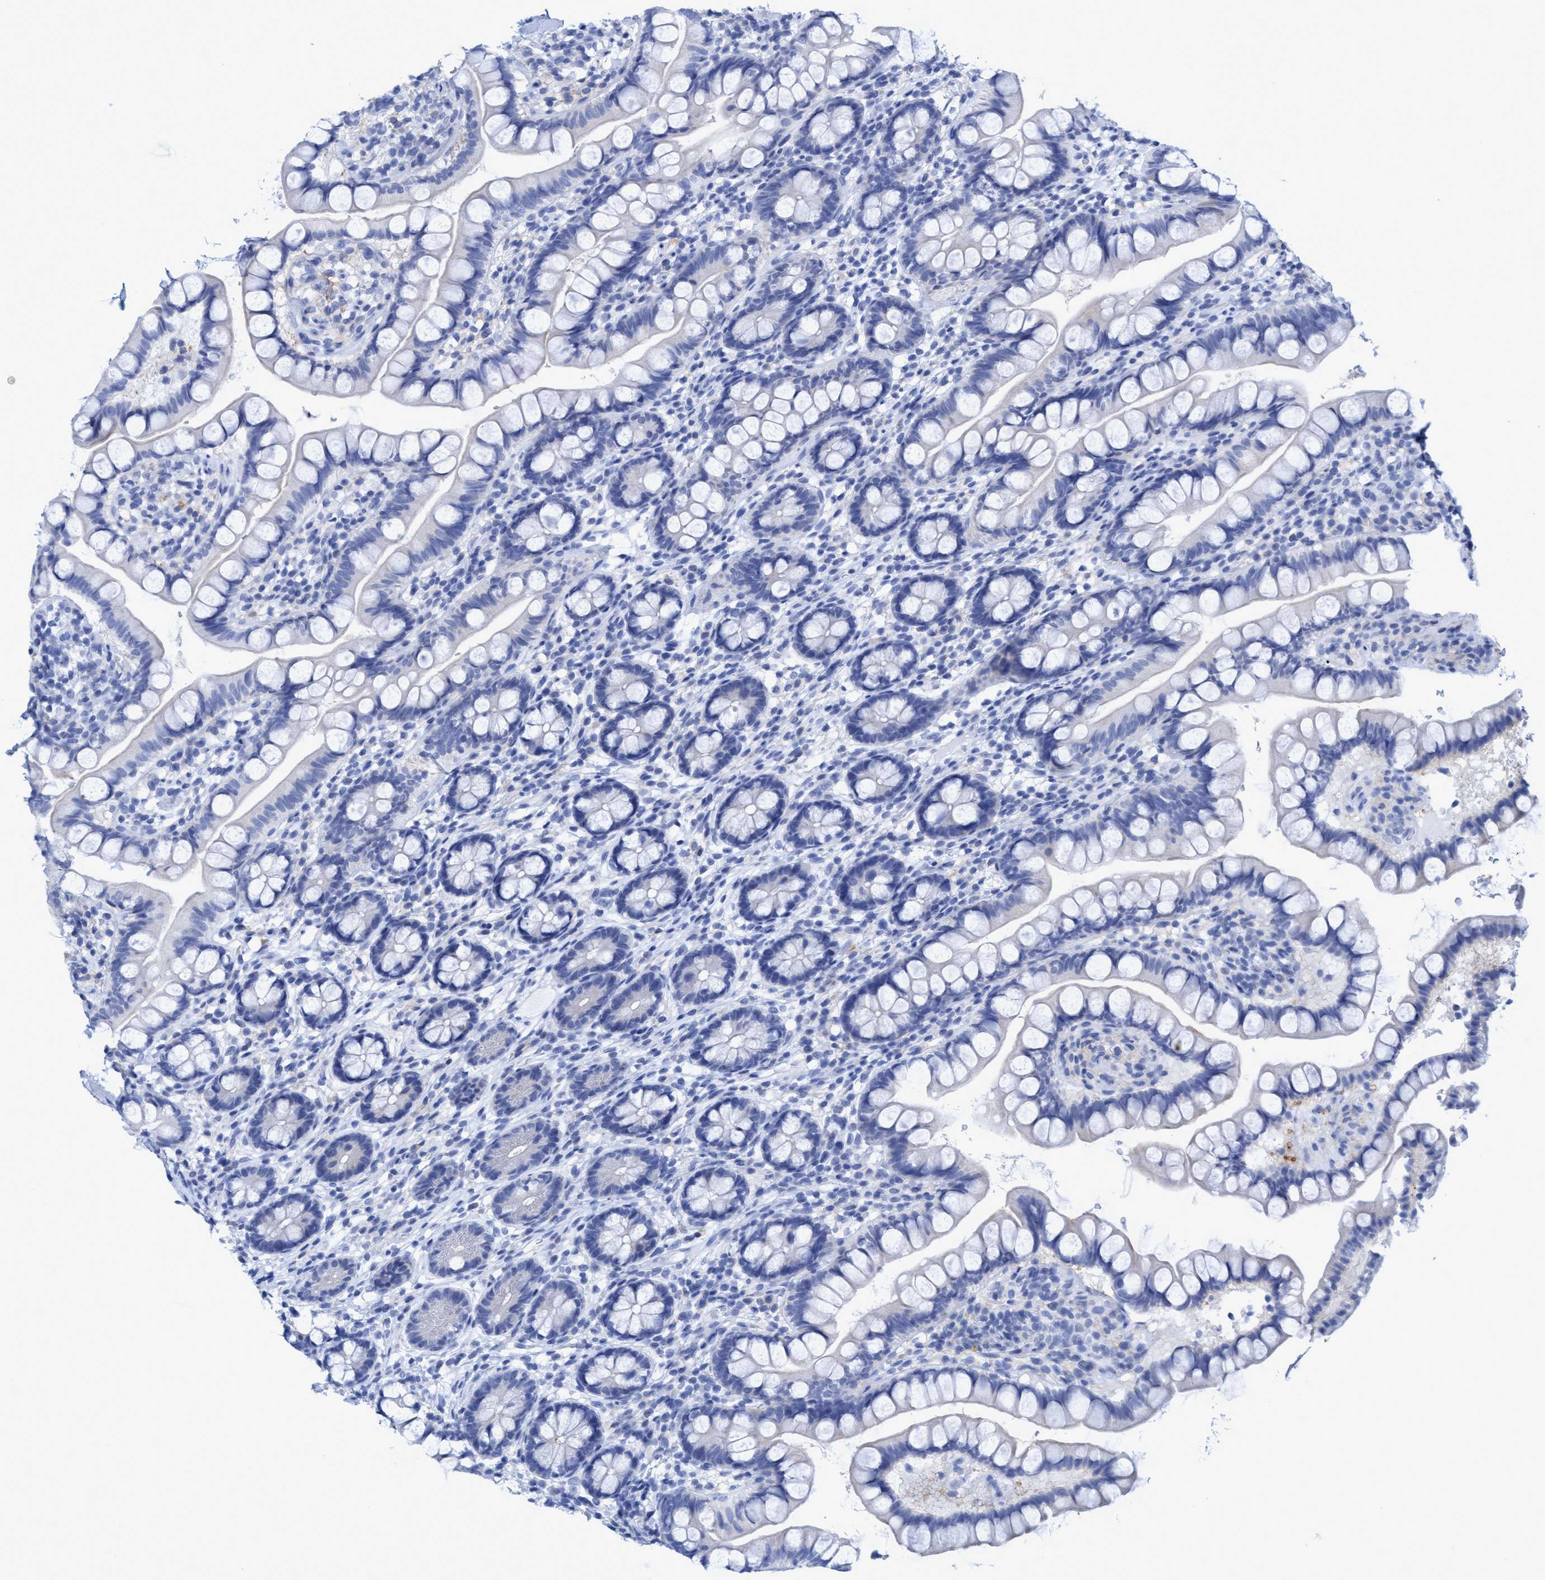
{"staining": {"intensity": "negative", "quantity": "none", "location": "none"}, "tissue": "small intestine", "cell_type": "Glandular cells", "image_type": "normal", "snomed": [{"axis": "morphology", "description": "Normal tissue, NOS"}, {"axis": "topography", "description": "Small intestine"}], "caption": "High power microscopy photomicrograph of an immunohistochemistry (IHC) histopathology image of benign small intestine, revealing no significant expression in glandular cells.", "gene": "PLPPR1", "patient": {"sex": "female", "age": 84}}